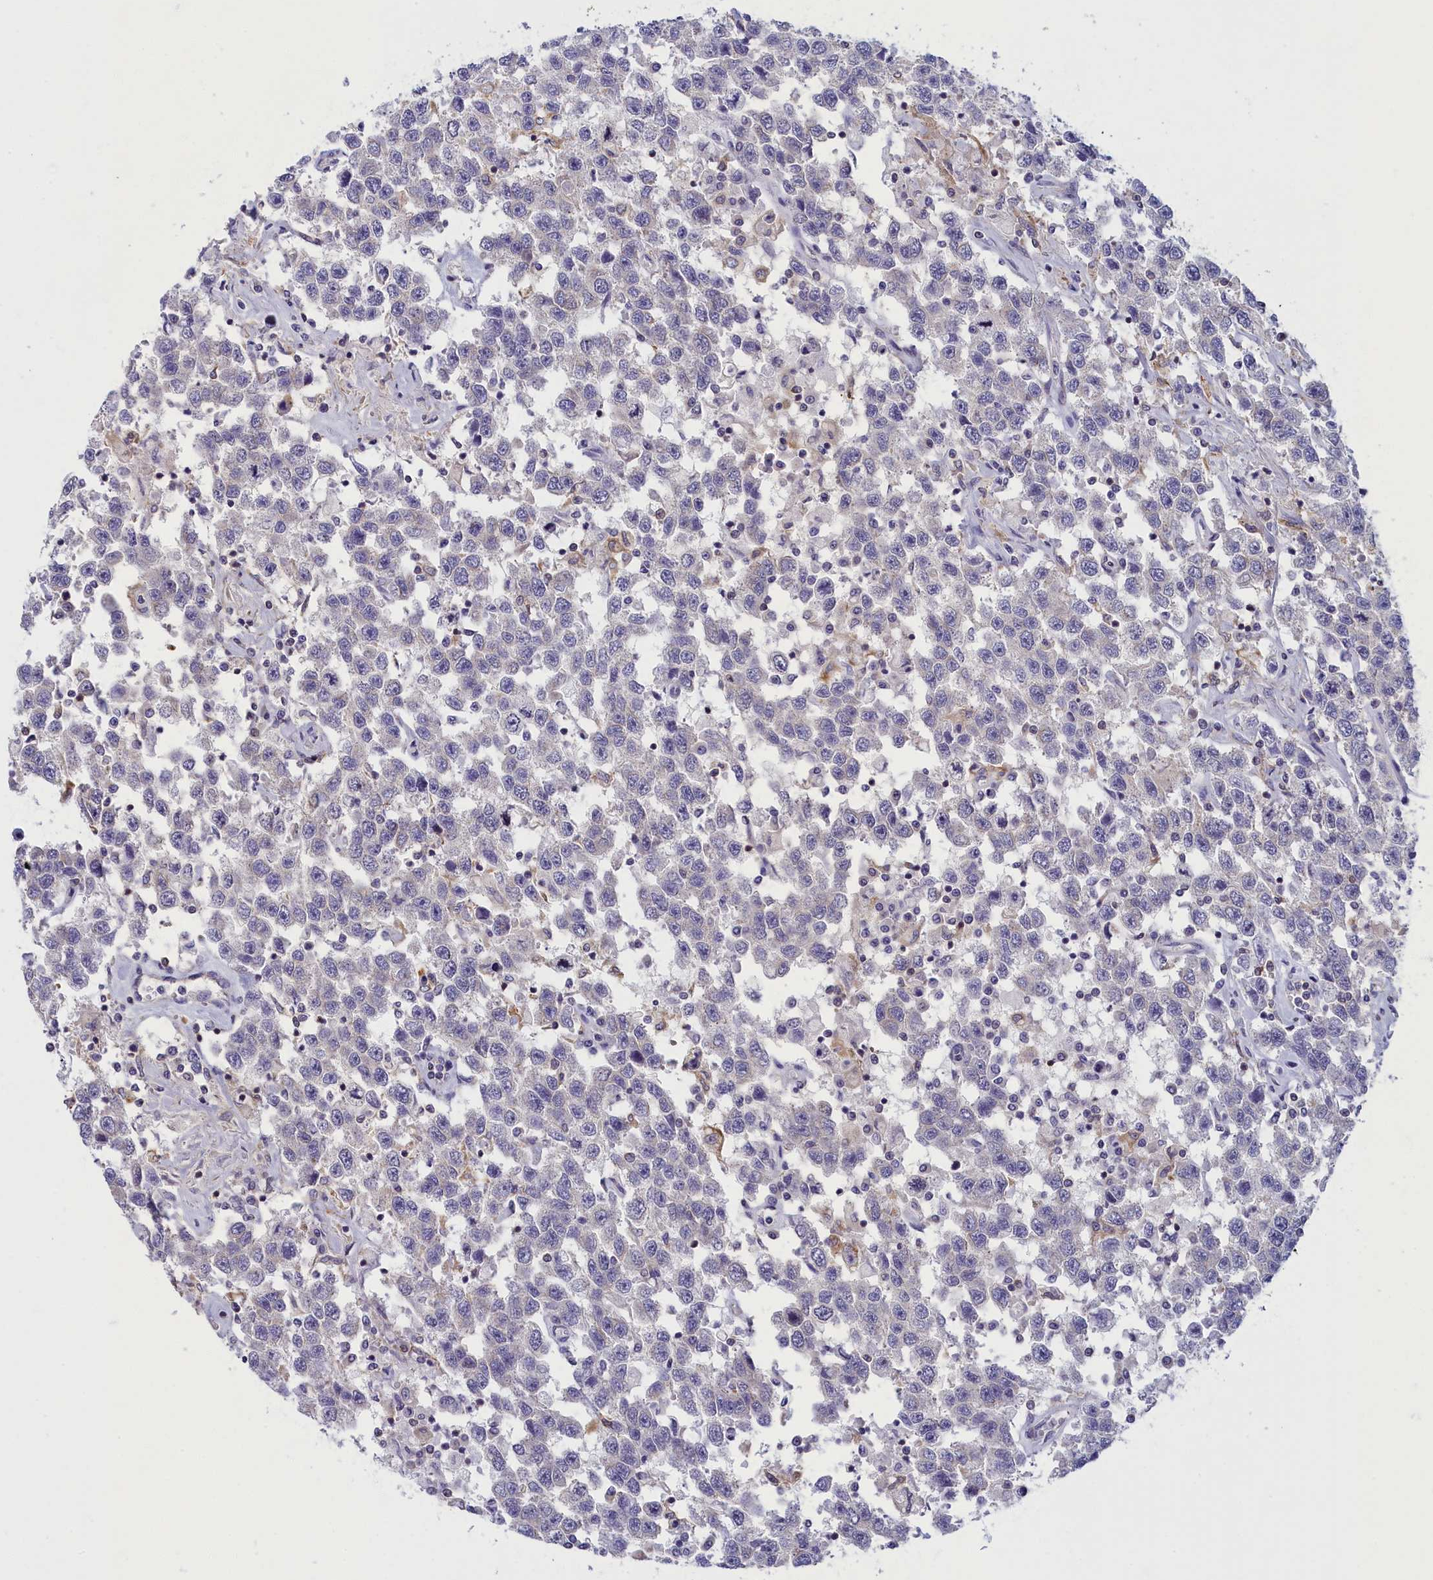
{"staining": {"intensity": "negative", "quantity": "none", "location": "none"}, "tissue": "testis cancer", "cell_type": "Tumor cells", "image_type": "cancer", "snomed": [{"axis": "morphology", "description": "Seminoma, NOS"}, {"axis": "topography", "description": "Testis"}], "caption": "Tumor cells show no significant positivity in testis seminoma.", "gene": "NOL10", "patient": {"sex": "male", "age": 41}}